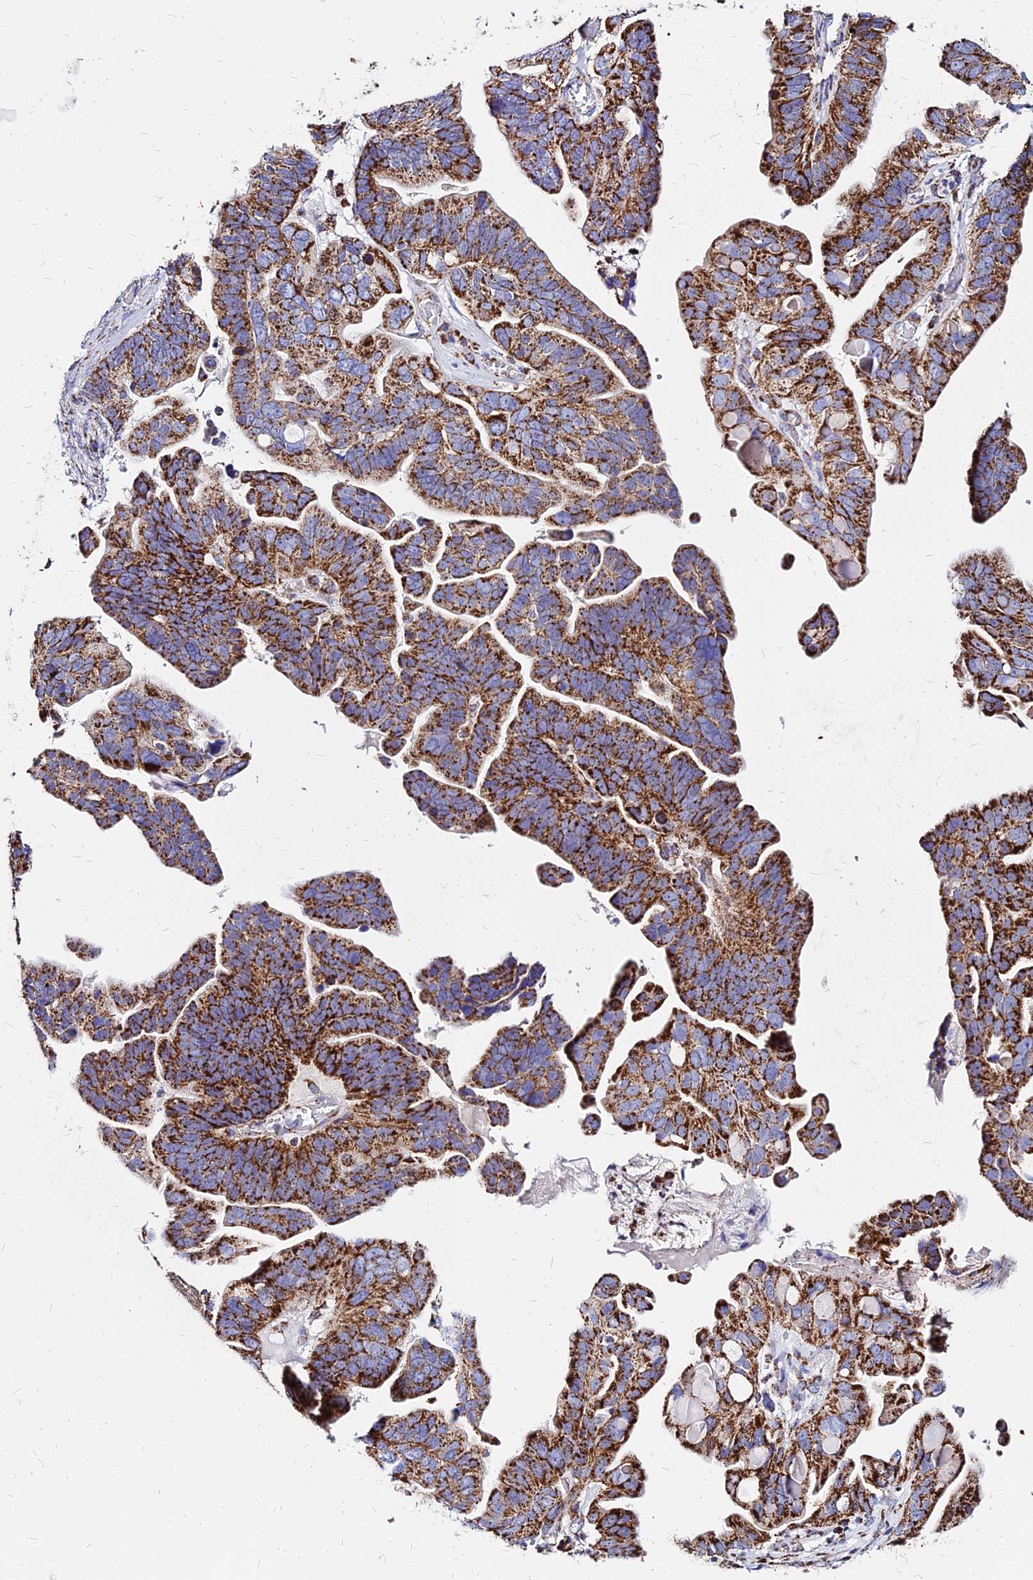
{"staining": {"intensity": "strong", "quantity": ">75%", "location": "cytoplasmic/membranous"}, "tissue": "ovarian cancer", "cell_type": "Tumor cells", "image_type": "cancer", "snomed": [{"axis": "morphology", "description": "Cystadenocarcinoma, serous, NOS"}, {"axis": "topography", "description": "Ovary"}], "caption": "This is an image of immunohistochemistry (IHC) staining of serous cystadenocarcinoma (ovarian), which shows strong staining in the cytoplasmic/membranous of tumor cells.", "gene": "DLD", "patient": {"sex": "female", "age": 56}}